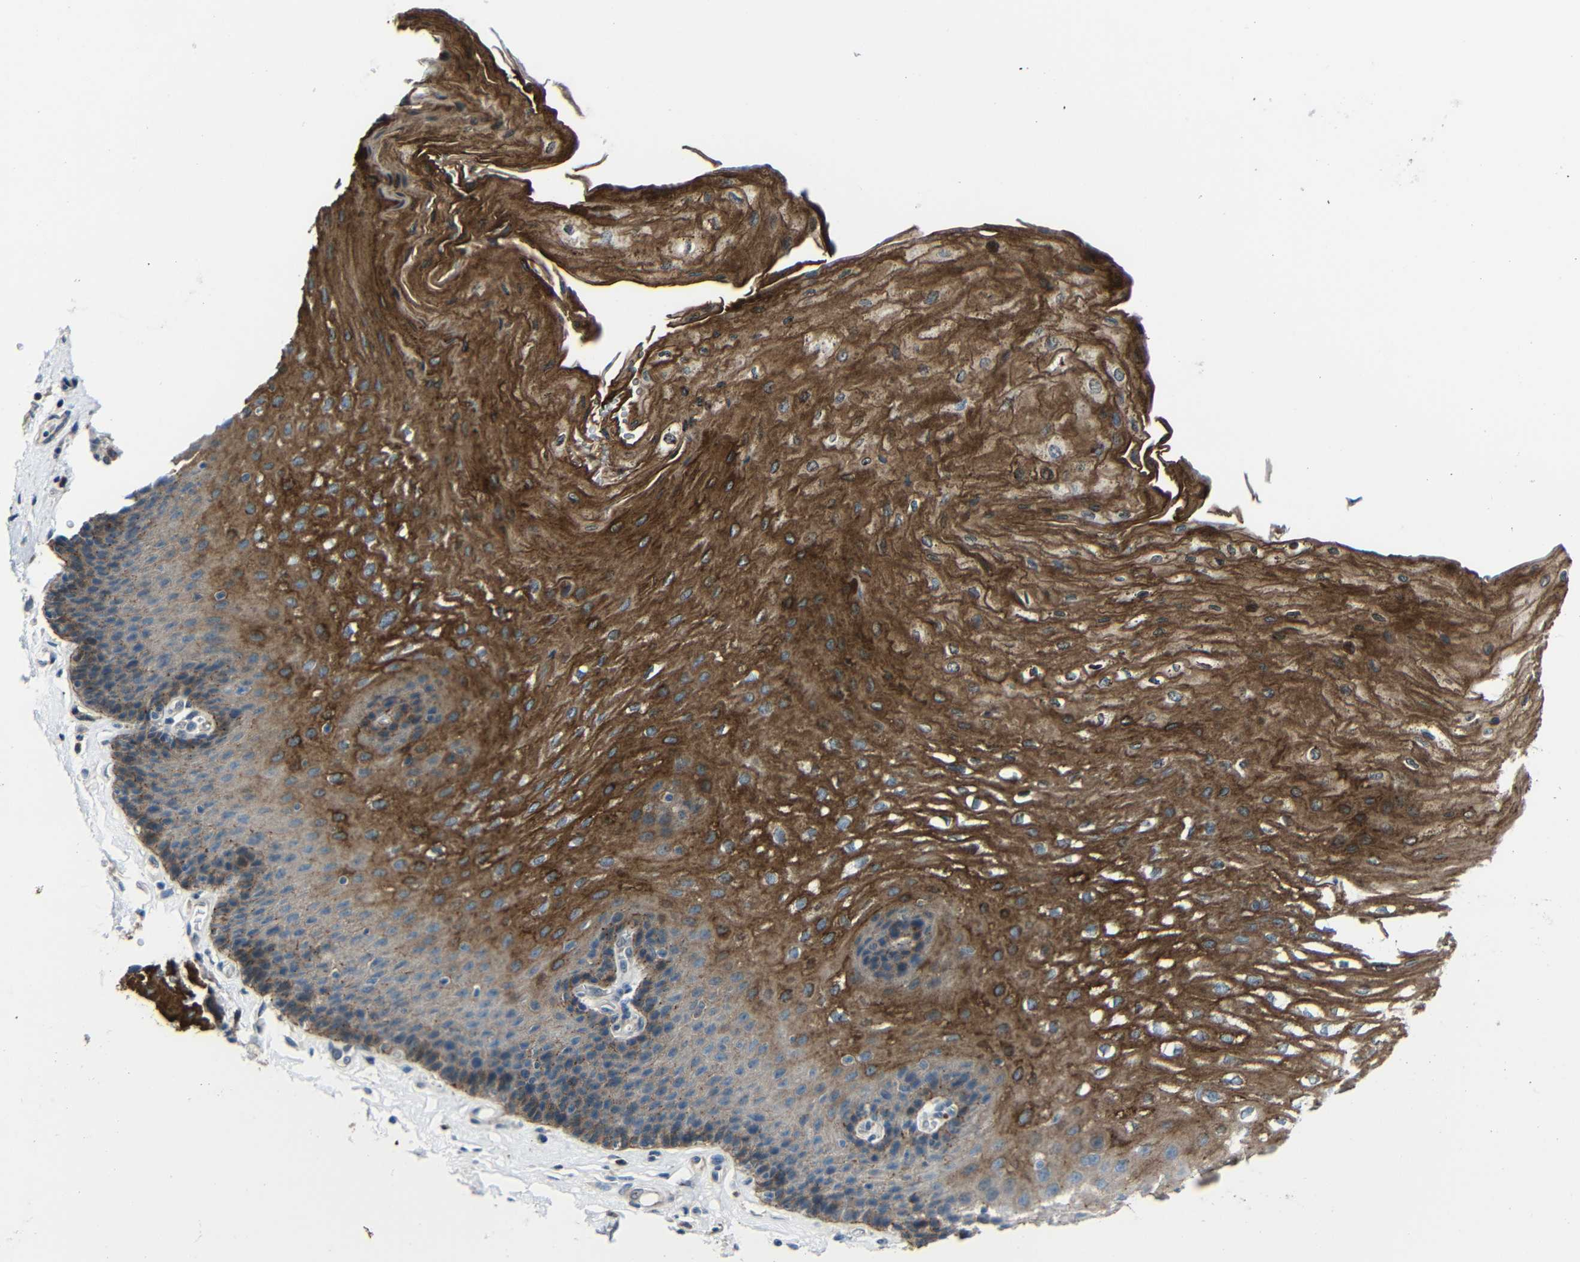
{"staining": {"intensity": "moderate", "quantity": "25%-75%", "location": "cytoplasmic/membranous"}, "tissue": "esophagus", "cell_type": "Squamous epithelial cells", "image_type": "normal", "snomed": [{"axis": "morphology", "description": "Normal tissue, NOS"}, {"axis": "topography", "description": "Esophagus"}], "caption": "Immunohistochemistry of benign esophagus demonstrates medium levels of moderate cytoplasmic/membranous positivity in about 25%-75% of squamous epithelial cells. (IHC, brightfield microscopy, high magnification).", "gene": "DNAJC5", "patient": {"sex": "female", "age": 72}}